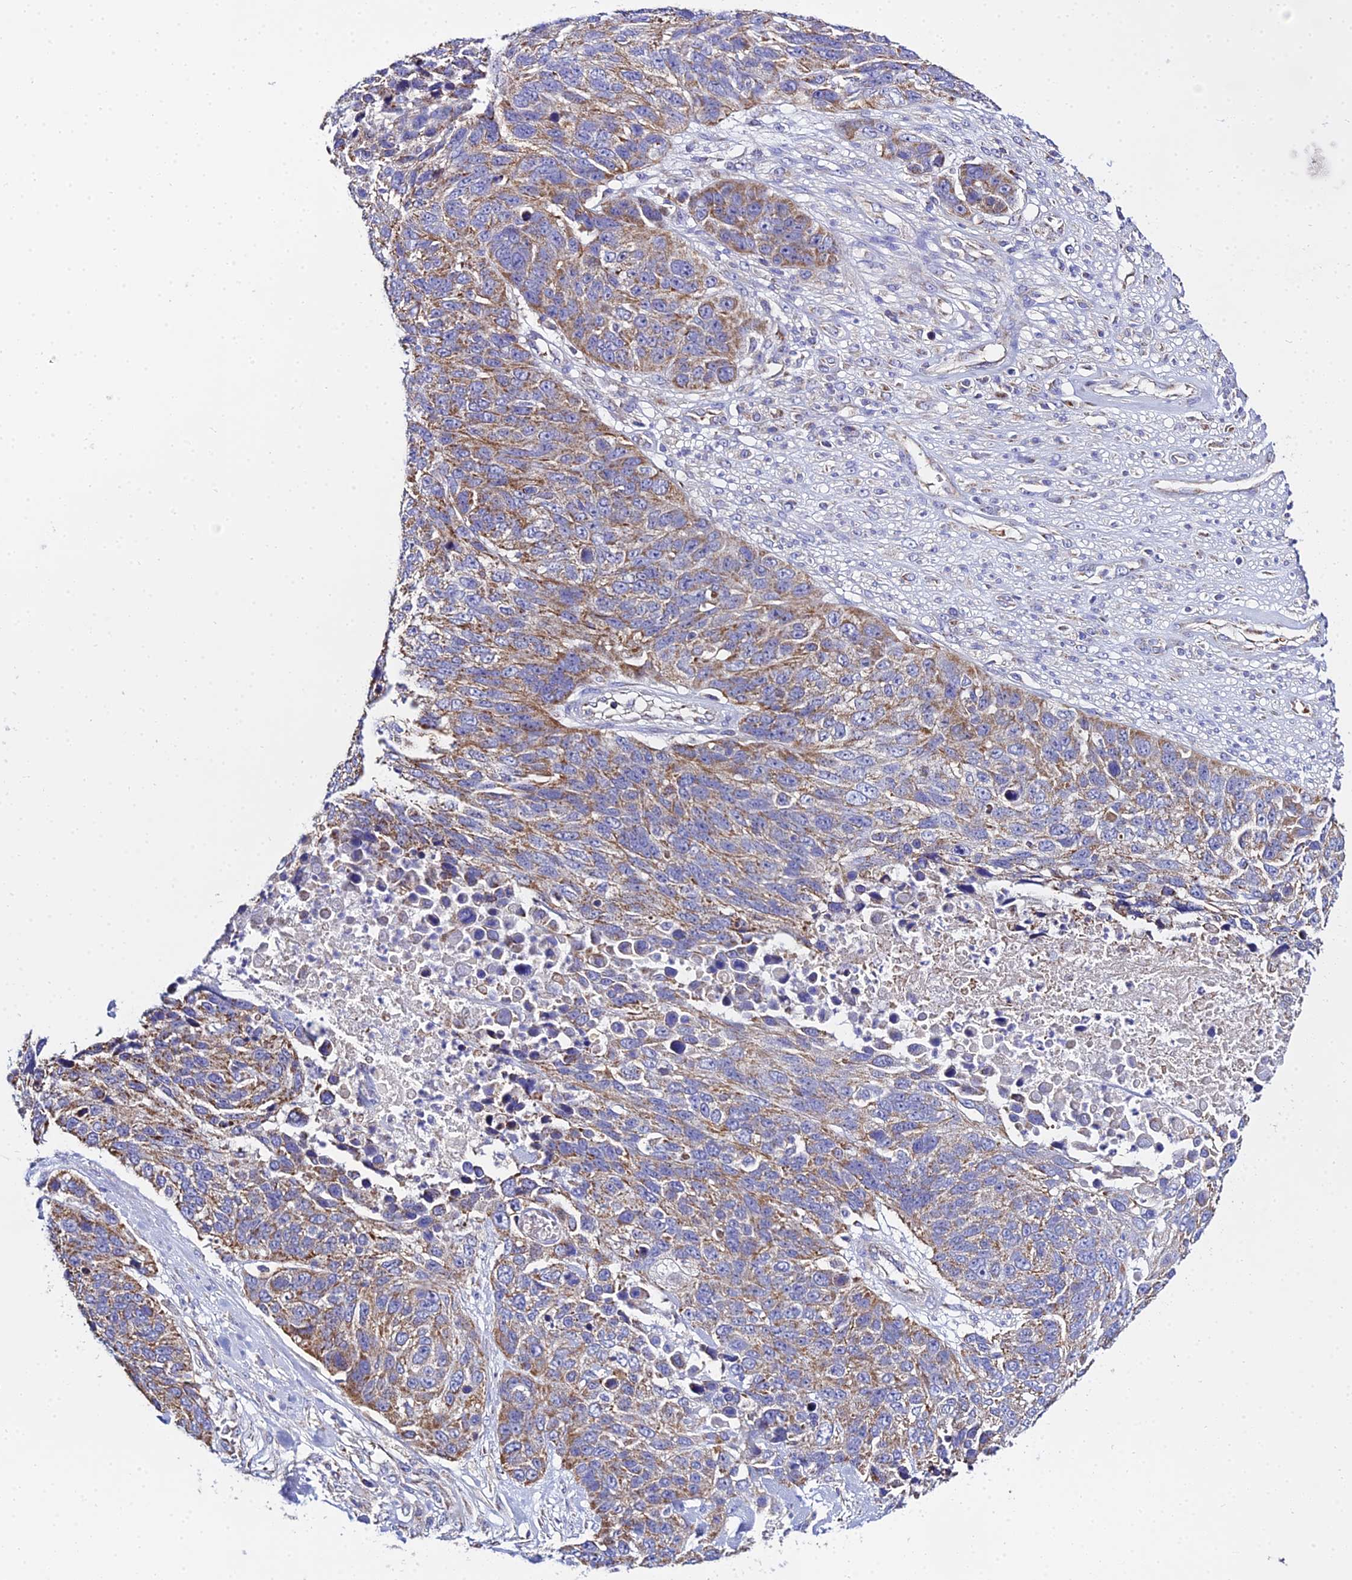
{"staining": {"intensity": "moderate", "quantity": ">75%", "location": "cytoplasmic/membranous"}, "tissue": "lung cancer", "cell_type": "Tumor cells", "image_type": "cancer", "snomed": [{"axis": "morphology", "description": "Normal tissue, NOS"}, {"axis": "morphology", "description": "Squamous cell carcinoma, NOS"}, {"axis": "topography", "description": "Lymph node"}, {"axis": "topography", "description": "Lung"}], "caption": "Moderate cytoplasmic/membranous expression for a protein is identified in approximately >75% of tumor cells of lung cancer using immunohistochemistry.", "gene": "TYW5", "patient": {"sex": "male", "age": 66}}